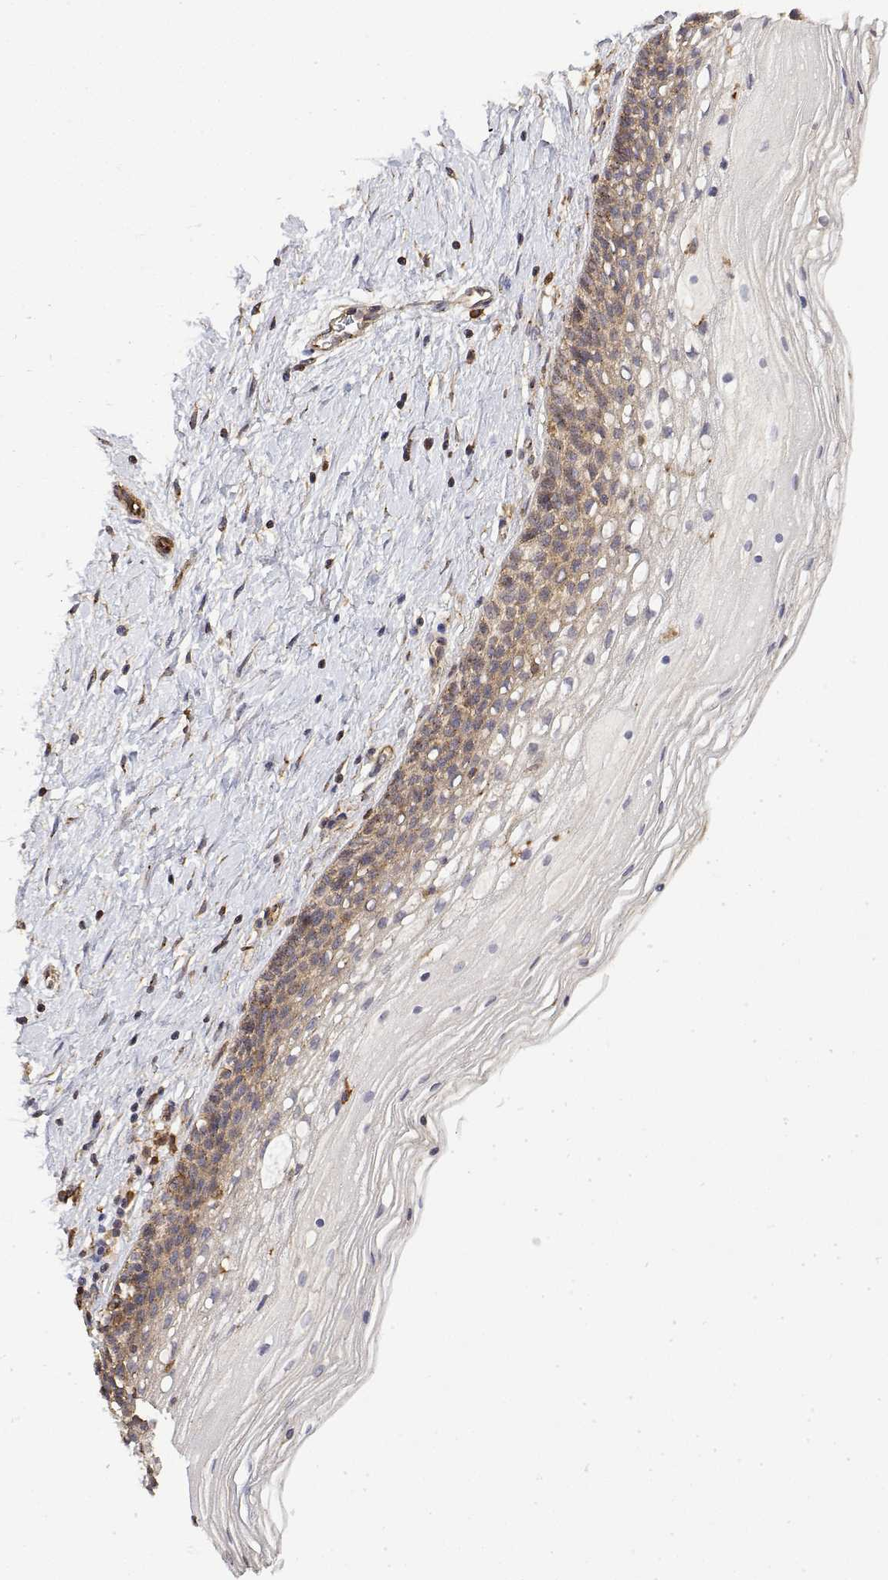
{"staining": {"intensity": "weak", "quantity": "<25%", "location": "cytoplasmic/membranous"}, "tissue": "cervix", "cell_type": "Glandular cells", "image_type": "normal", "snomed": [{"axis": "morphology", "description": "Normal tissue, NOS"}, {"axis": "topography", "description": "Cervix"}], "caption": "Protein analysis of unremarkable cervix exhibits no significant staining in glandular cells. Nuclei are stained in blue.", "gene": "PACSIN2", "patient": {"sex": "female", "age": 34}}